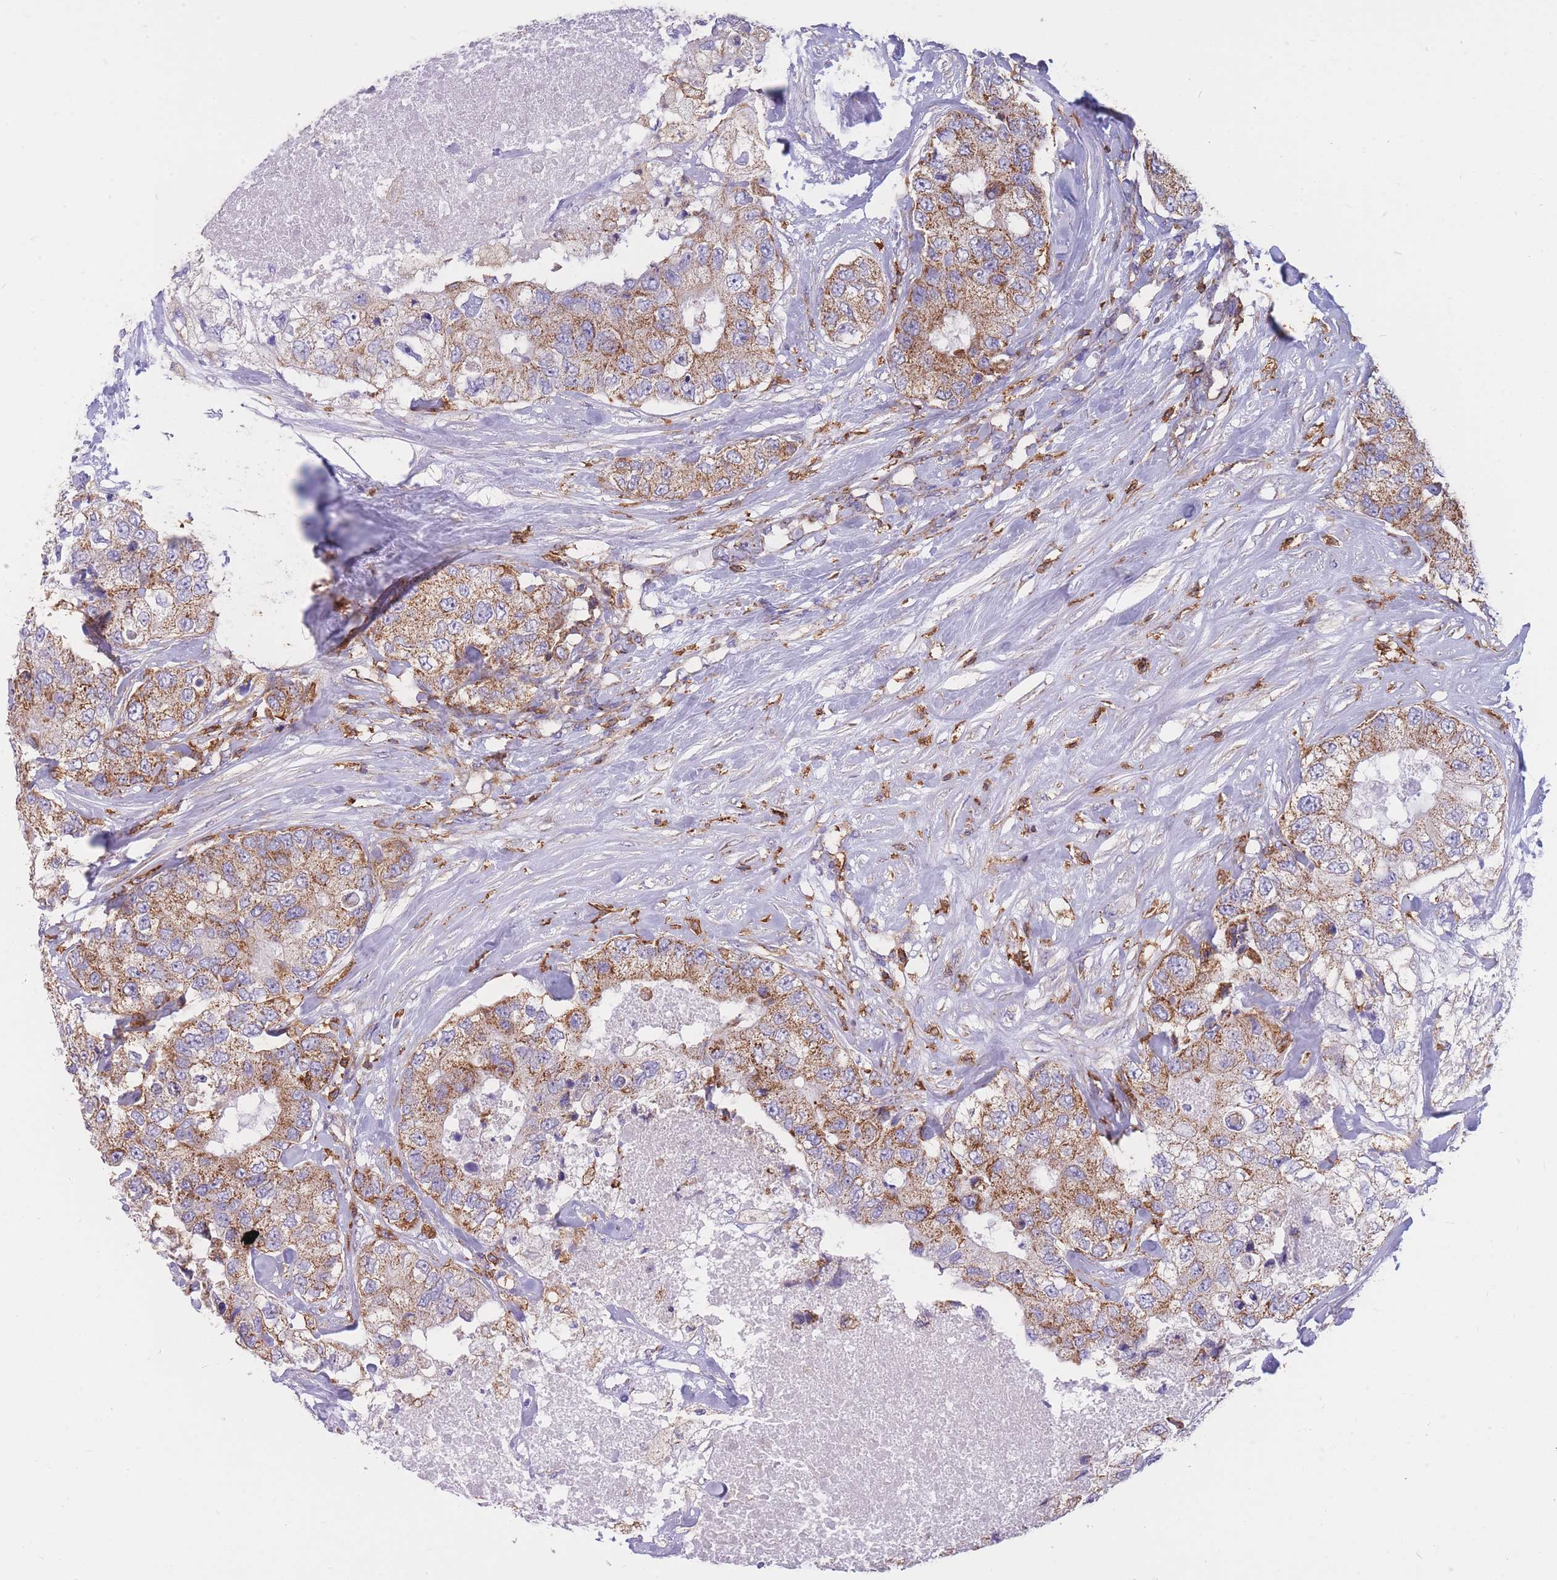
{"staining": {"intensity": "moderate", "quantity": ">75%", "location": "cytoplasmic/membranous"}, "tissue": "breast cancer", "cell_type": "Tumor cells", "image_type": "cancer", "snomed": [{"axis": "morphology", "description": "Duct carcinoma"}, {"axis": "topography", "description": "Breast"}], "caption": "Immunohistochemistry (IHC) image of neoplastic tissue: human breast infiltrating ductal carcinoma stained using immunohistochemistry demonstrates medium levels of moderate protein expression localized specifically in the cytoplasmic/membranous of tumor cells, appearing as a cytoplasmic/membranous brown color.", "gene": "MRPL54", "patient": {"sex": "female", "age": 62}}